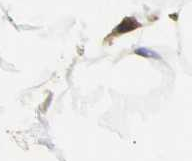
{"staining": {"intensity": "moderate", "quantity": "25%-75%", "location": "cytoplasmic/membranous"}, "tissue": "adipose tissue", "cell_type": "Adipocytes", "image_type": "normal", "snomed": [{"axis": "morphology", "description": "Normal tissue, NOS"}, {"axis": "morphology", "description": "Duct carcinoma"}, {"axis": "topography", "description": "Breast"}, {"axis": "topography", "description": "Adipose tissue"}], "caption": "This photomicrograph reveals immunohistochemistry staining of benign adipose tissue, with medium moderate cytoplasmic/membranous staining in about 25%-75% of adipocytes.", "gene": "CHRNB1", "patient": {"sex": "female", "age": 37}}